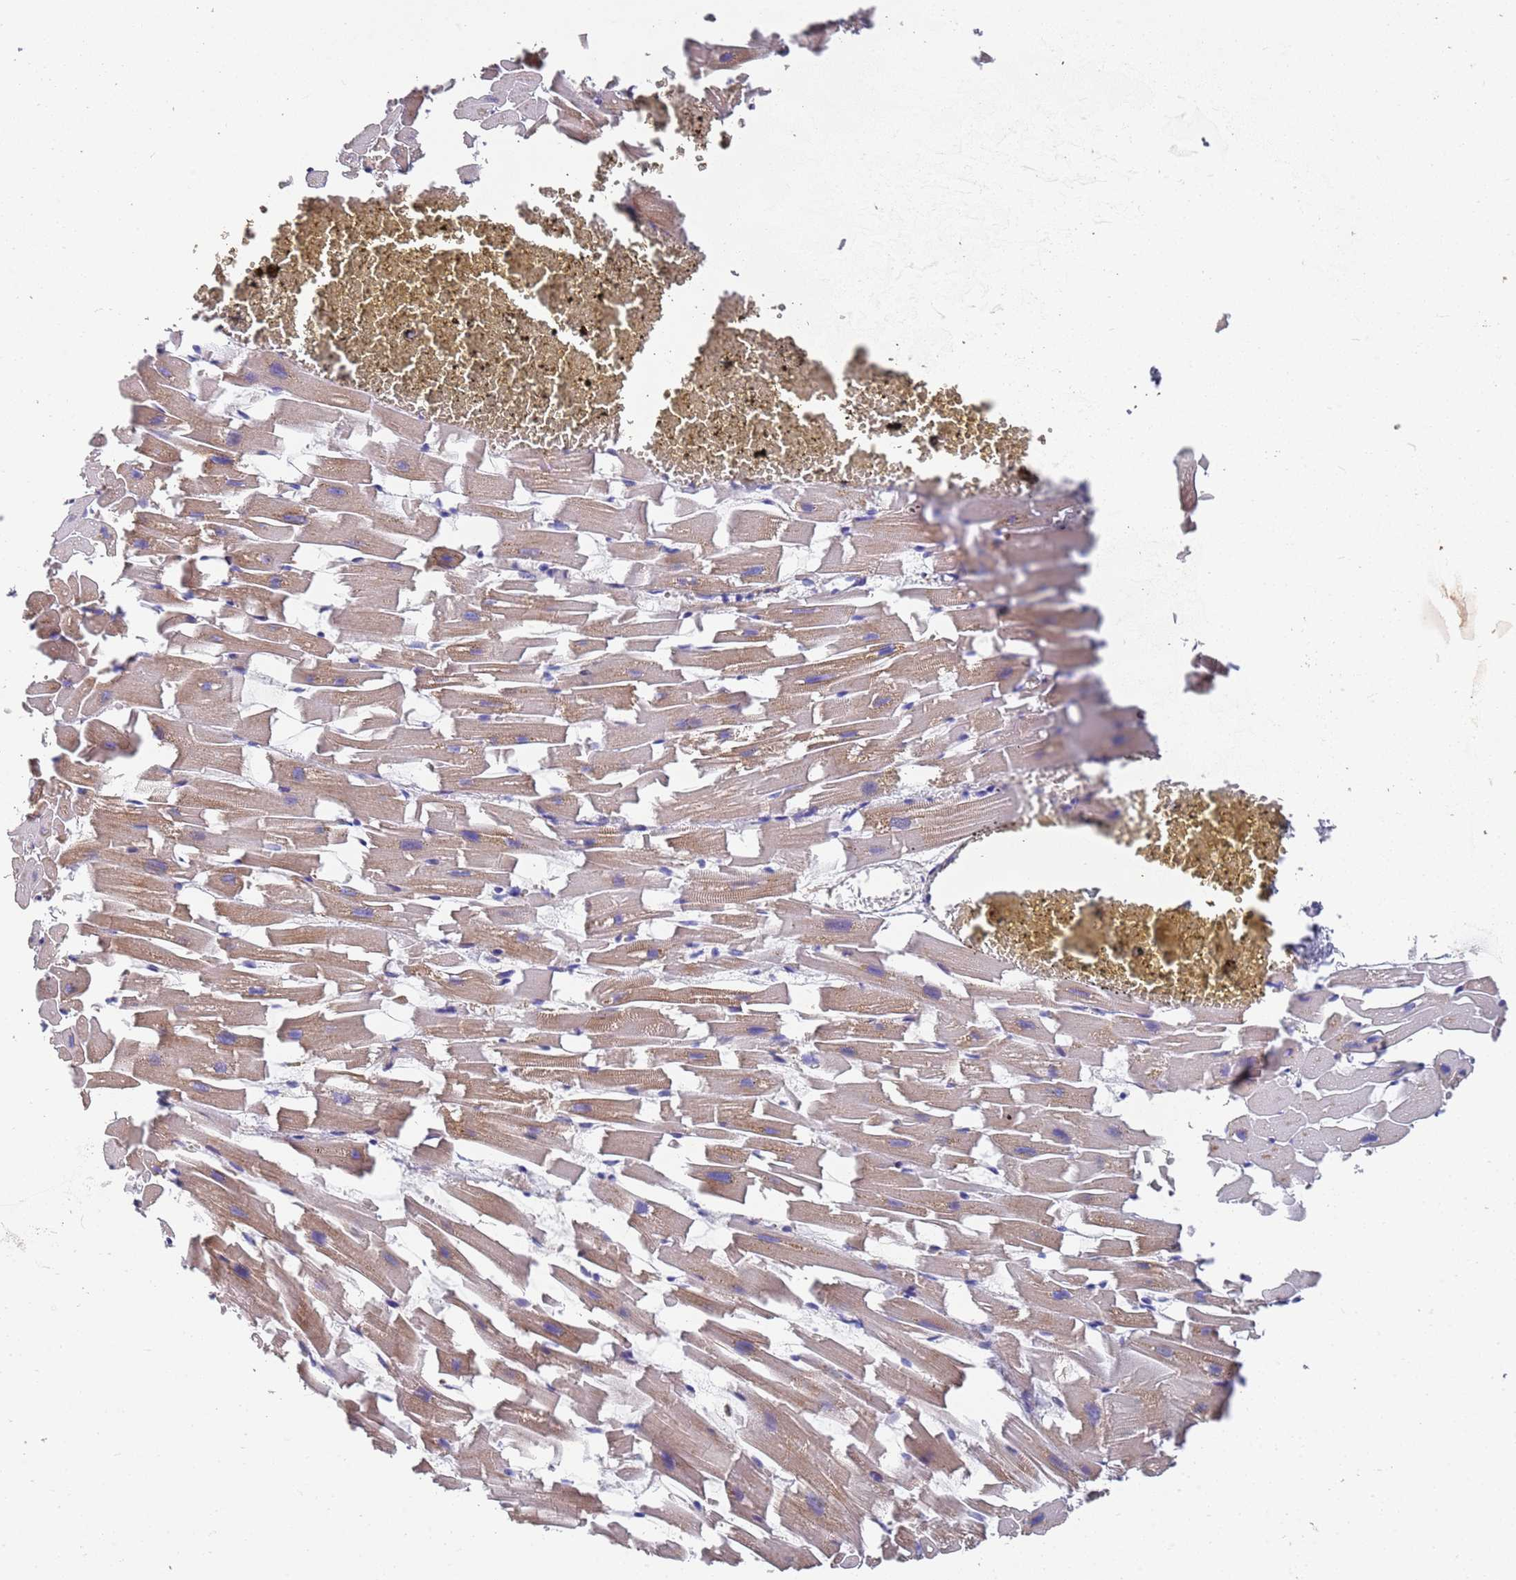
{"staining": {"intensity": "moderate", "quantity": ">75%", "location": "cytoplasmic/membranous"}, "tissue": "heart muscle", "cell_type": "Cardiomyocytes", "image_type": "normal", "snomed": [{"axis": "morphology", "description": "Normal tissue, NOS"}, {"axis": "topography", "description": "Heart"}], "caption": "Human heart muscle stained with a brown dye displays moderate cytoplasmic/membranous positive staining in approximately >75% of cardiomyocytes.", "gene": "ANK2", "patient": {"sex": "female", "age": 64}}